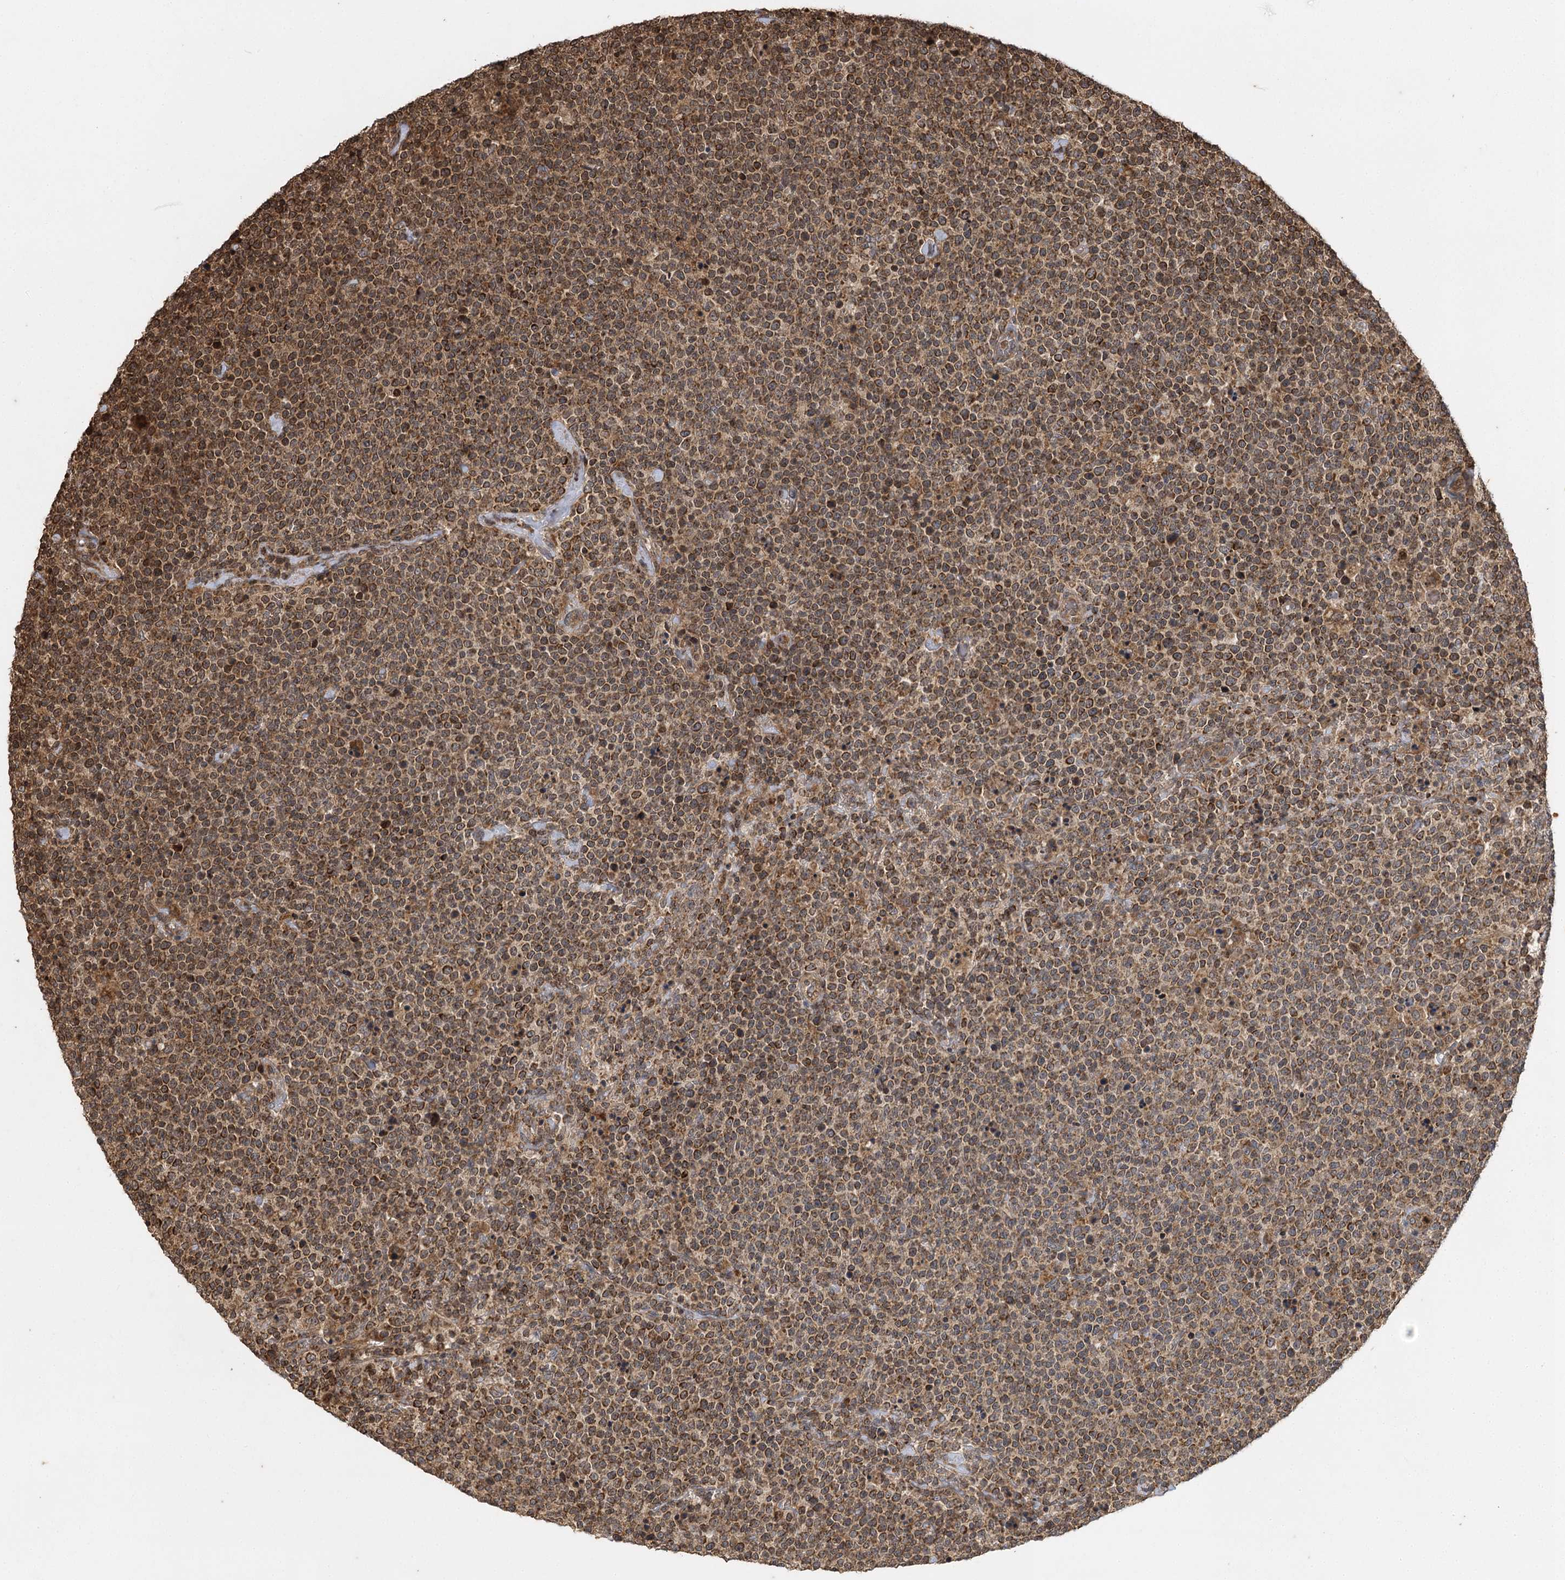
{"staining": {"intensity": "moderate", "quantity": "25%-75%", "location": "cytoplasmic/membranous,nuclear"}, "tissue": "lymphoma", "cell_type": "Tumor cells", "image_type": "cancer", "snomed": [{"axis": "morphology", "description": "Malignant lymphoma, non-Hodgkin's type, High grade"}, {"axis": "topography", "description": "Lymph node"}], "caption": "High-grade malignant lymphoma, non-Hodgkin's type stained with immunohistochemistry demonstrates moderate cytoplasmic/membranous and nuclear expression in approximately 25%-75% of tumor cells.", "gene": "IL11RA", "patient": {"sex": "male", "age": 61}}